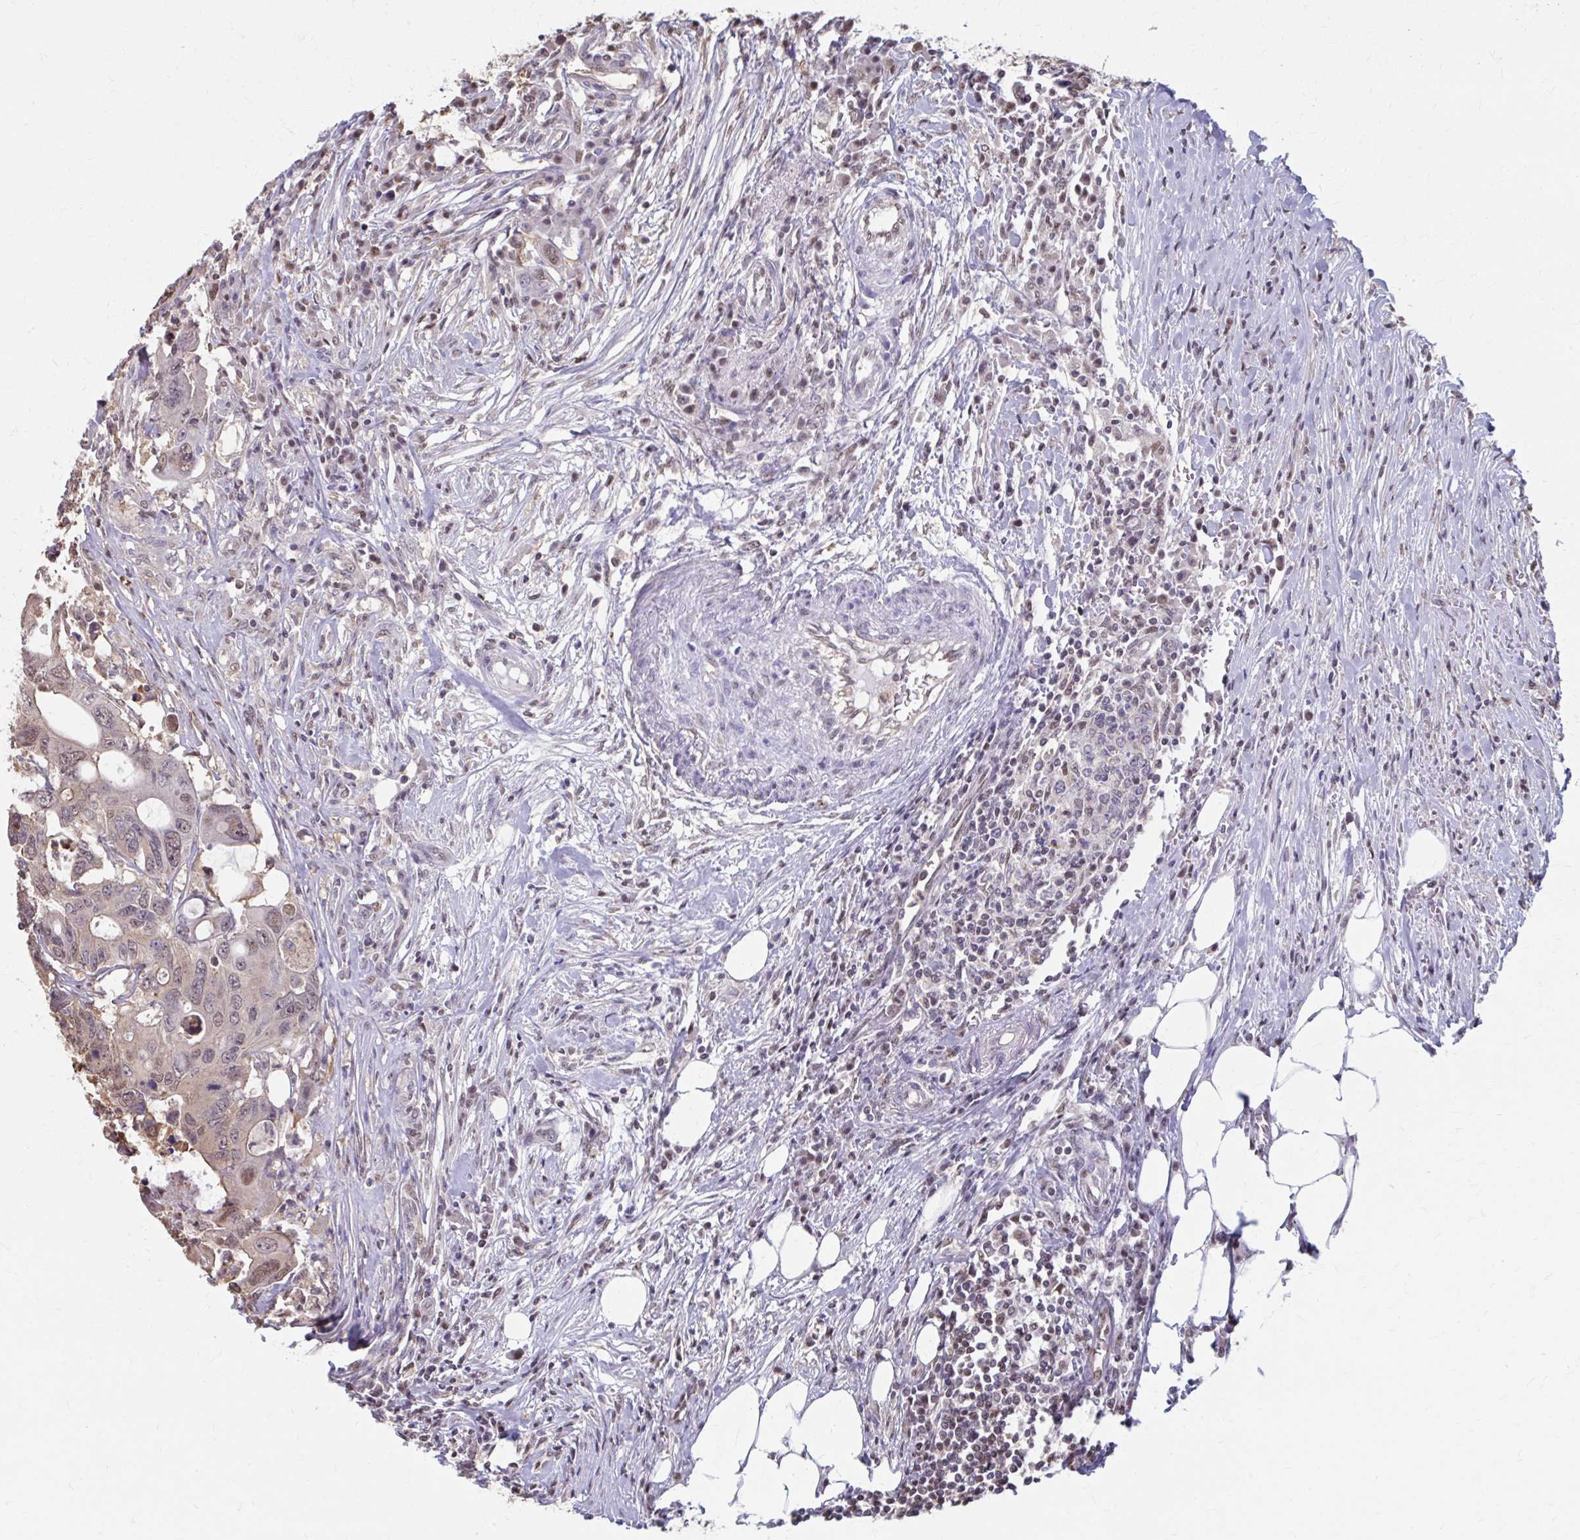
{"staining": {"intensity": "weak", "quantity": "25%-75%", "location": "nuclear"}, "tissue": "colorectal cancer", "cell_type": "Tumor cells", "image_type": "cancer", "snomed": [{"axis": "morphology", "description": "Adenocarcinoma, NOS"}, {"axis": "topography", "description": "Colon"}], "caption": "Colorectal adenocarcinoma was stained to show a protein in brown. There is low levels of weak nuclear staining in approximately 25%-75% of tumor cells.", "gene": "ING4", "patient": {"sex": "male", "age": 71}}